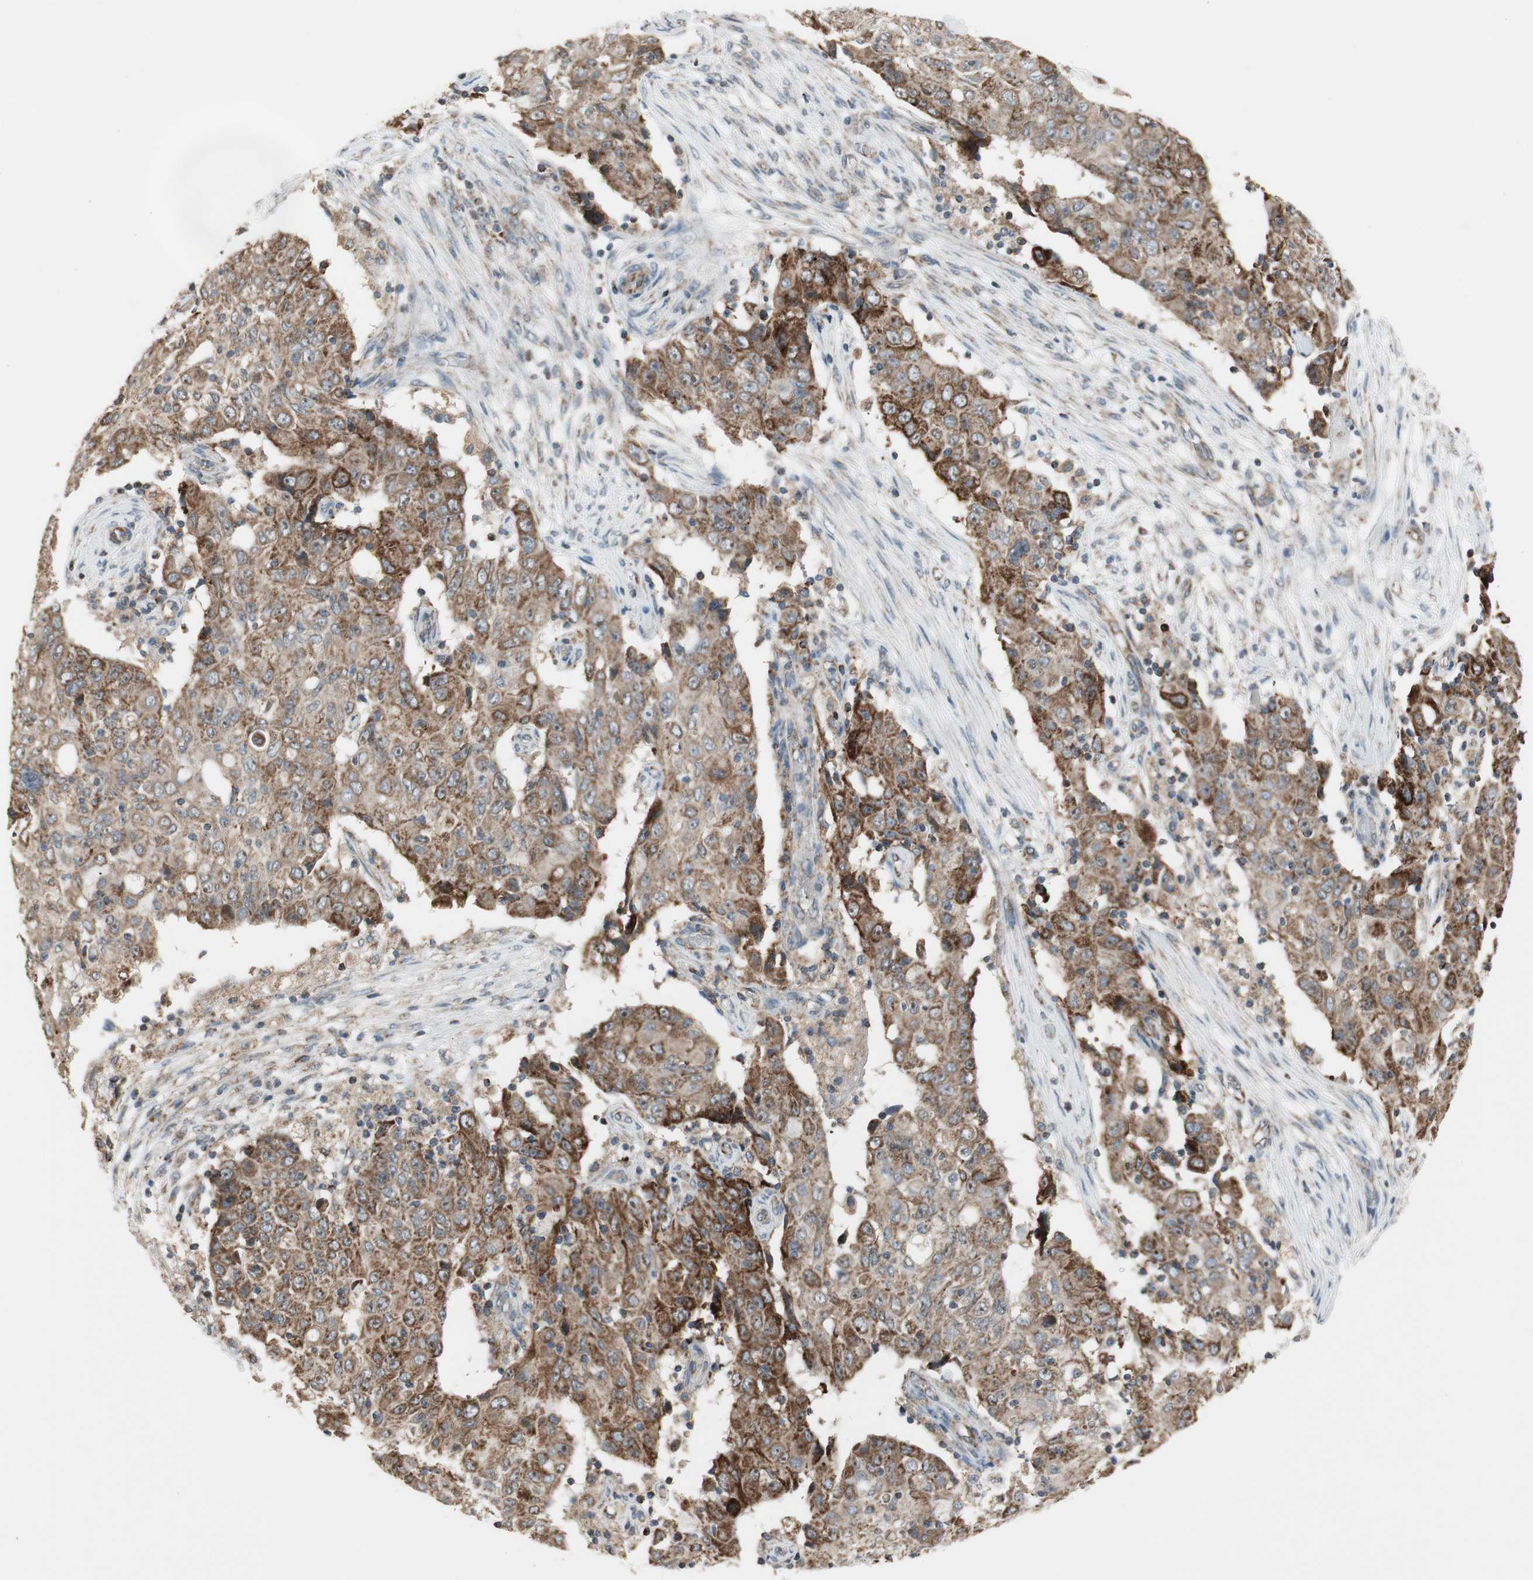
{"staining": {"intensity": "moderate", "quantity": ">75%", "location": "cytoplasmic/membranous"}, "tissue": "ovarian cancer", "cell_type": "Tumor cells", "image_type": "cancer", "snomed": [{"axis": "morphology", "description": "Carcinoma, endometroid"}, {"axis": "topography", "description": "Ovary"}], "caption": "Brown immunohistochemical staining in human endometroid carcinoma (ovarian) reveals moderate cytoplasmic/membranous expression in about >75% of tumor cells.", "gene": "CPT1A", "patient": {"sex": "female", "age": 42}}